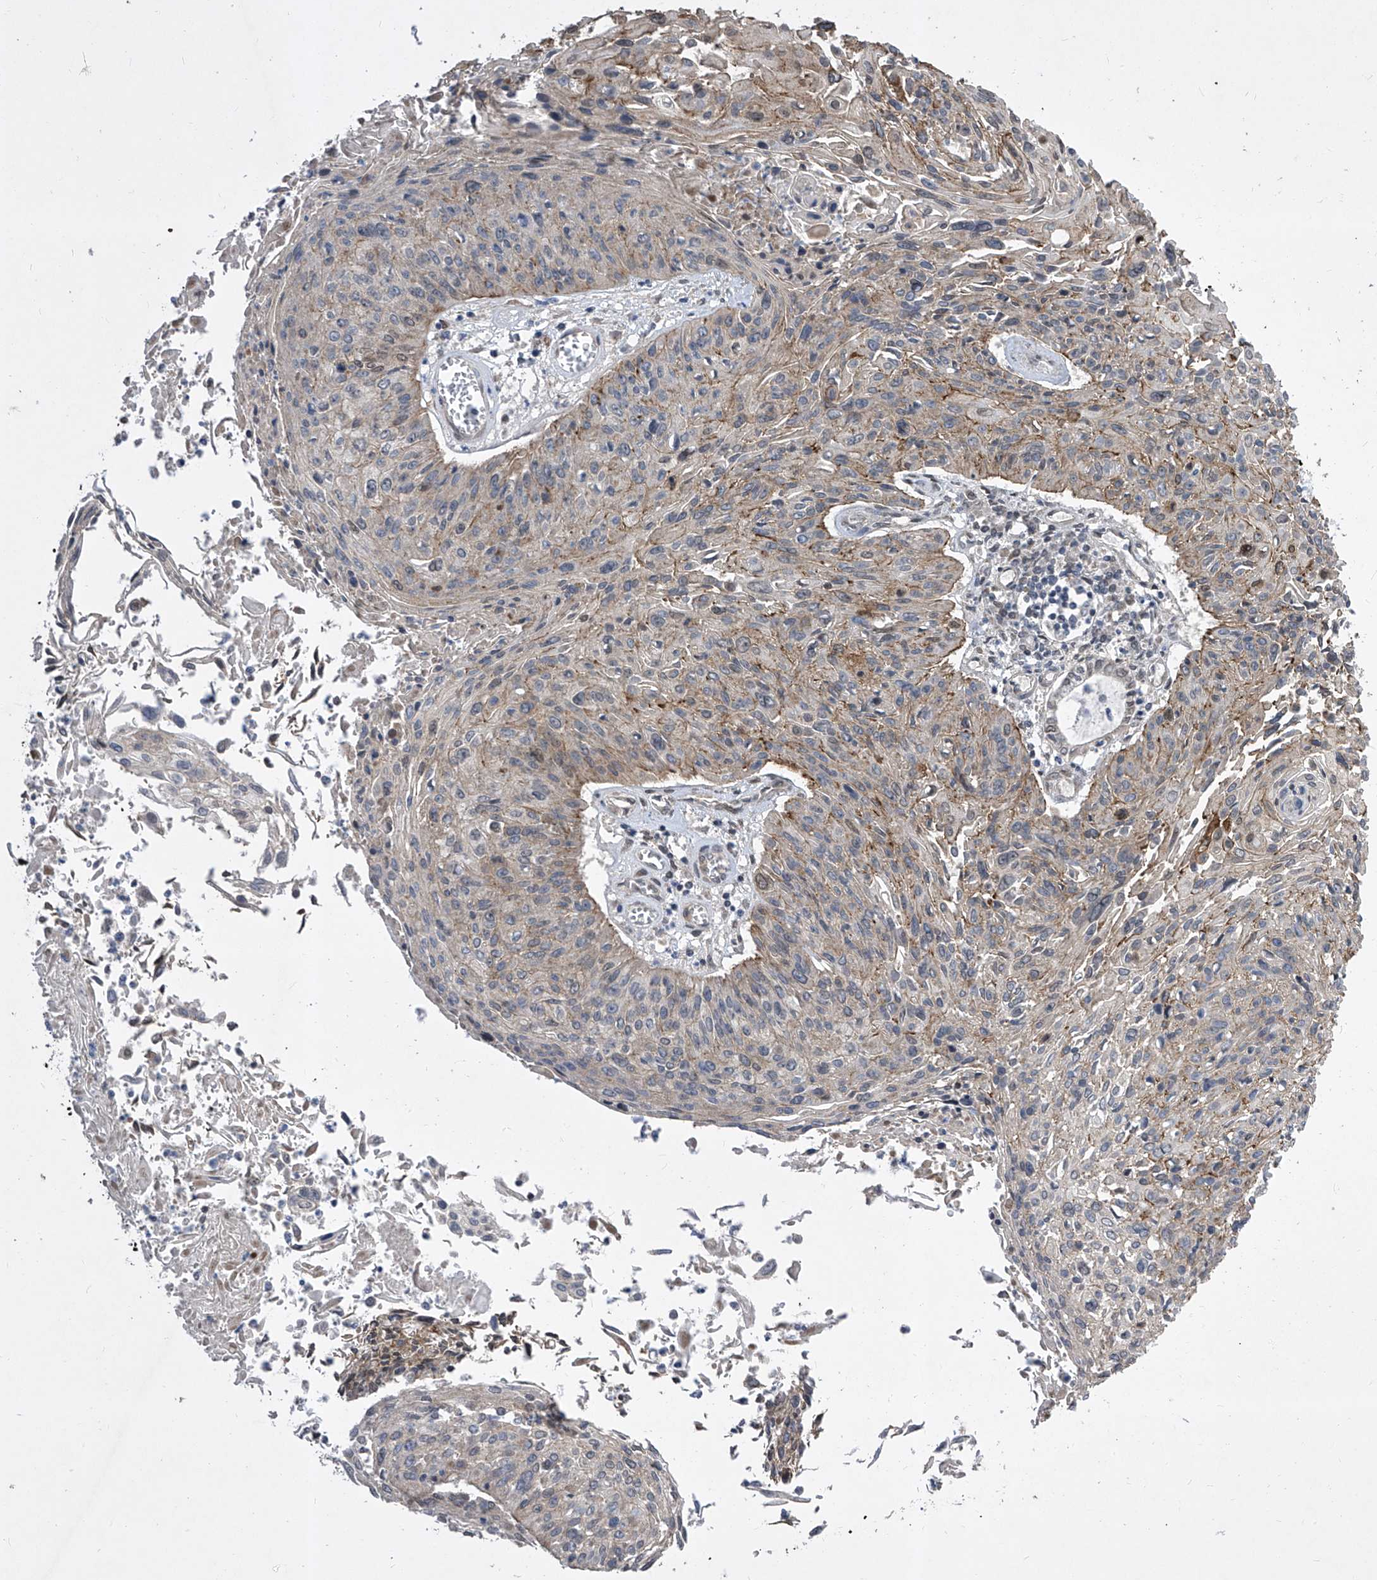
{"staining": {"intensity": "moderate", "quantity": "<25%", "location": "cytoplasmic/membranous"}, "tissue": "cervical cancer", "cell_type": "Tumor cells", "image_type": "cancer", "snomed": [{"axis": "morphology", "description": "Squamous cell carcinoma, NOS"}, {"axis": "topography", "description": "Cervix"}], "caption": "The immunohistochemical stain highlights moderate cytoplasmic/membranous expression in tumor cells of cervical squamous cell carcinoma tissue.", "gene": "CETN2", "patient": {"sex": "female", "age": 51}}